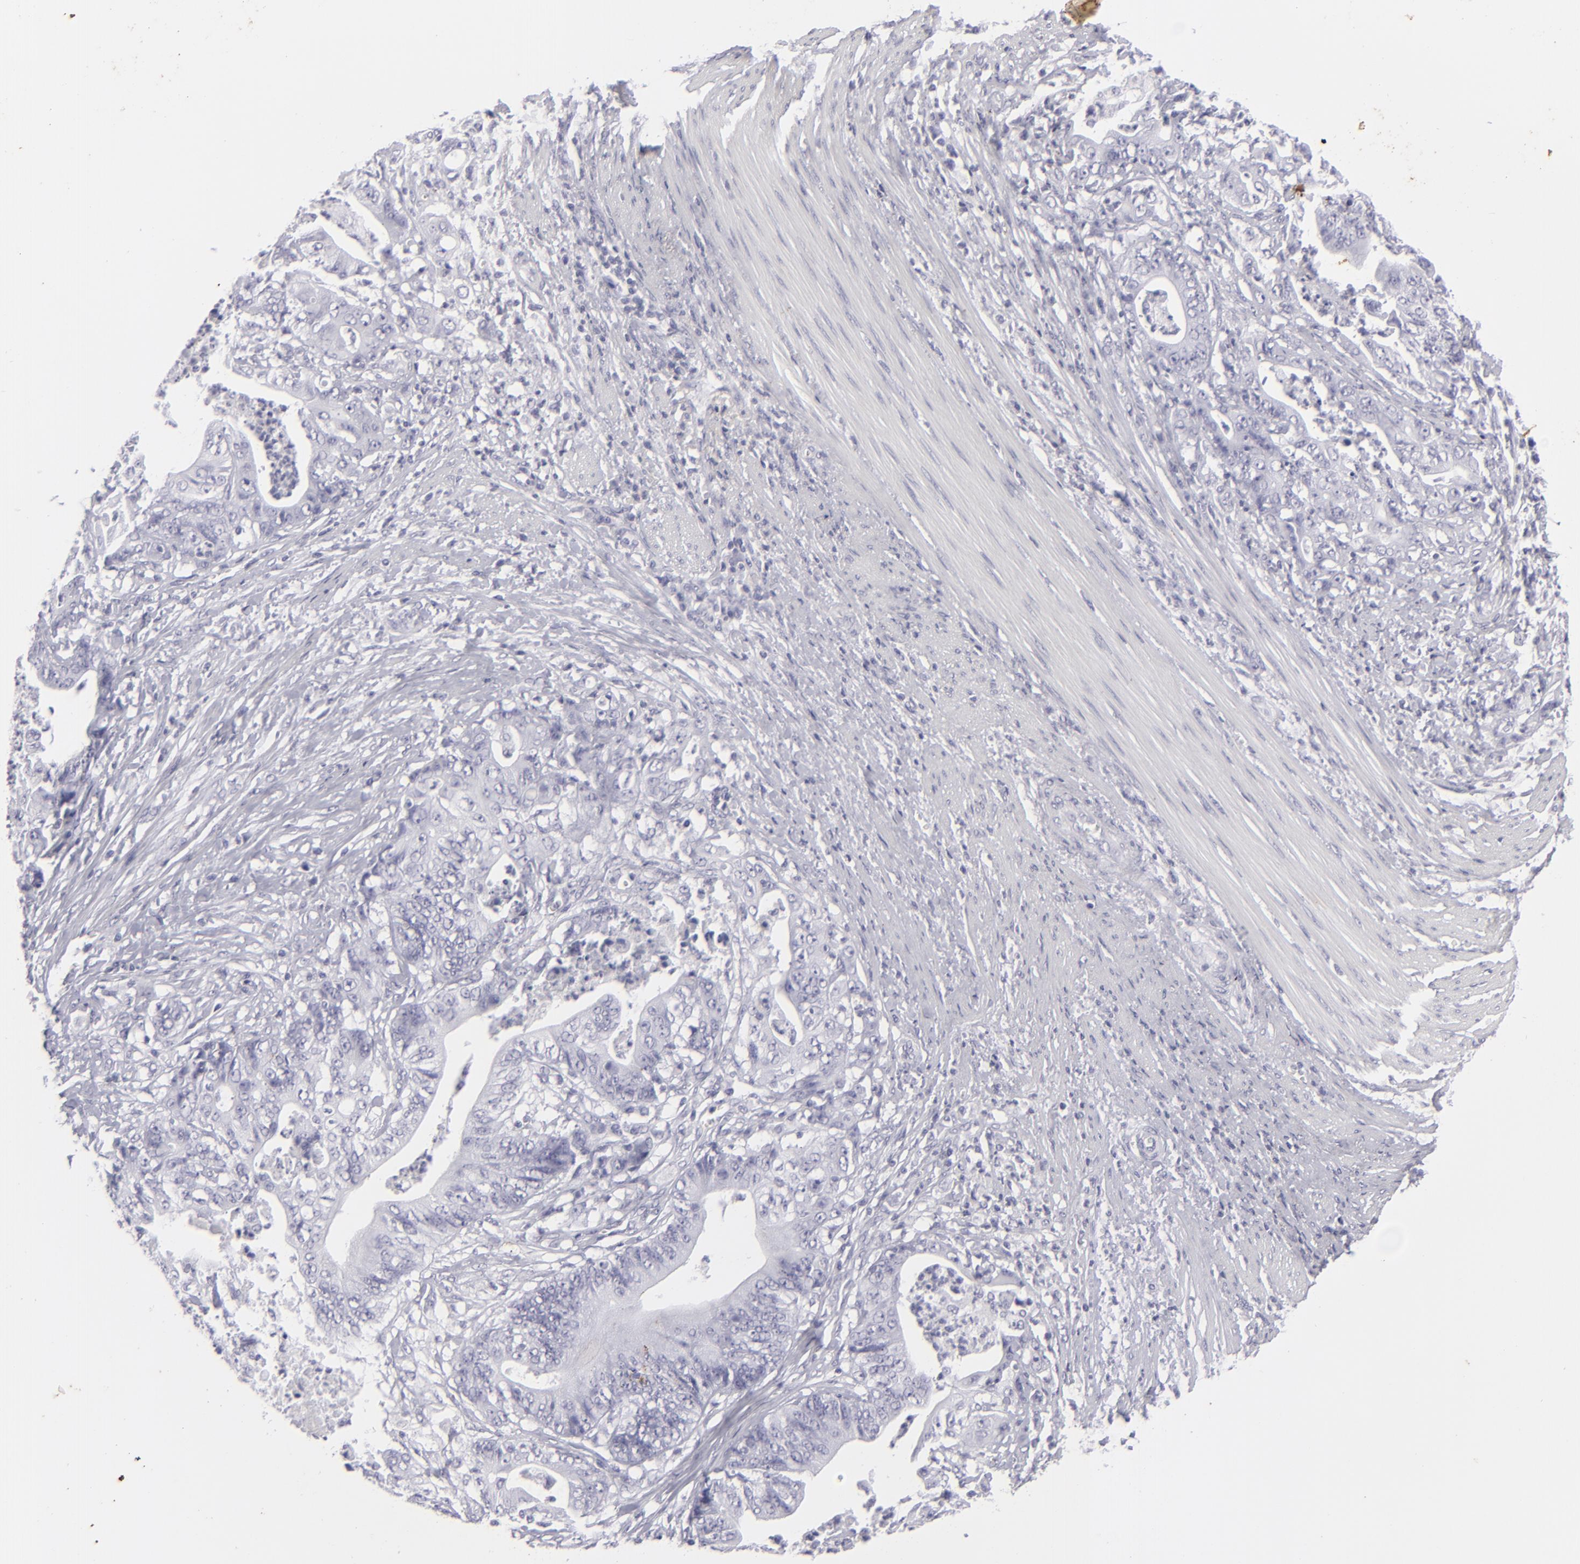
{"staining": {"intensity": "negative", "quantity": "none", "location": "none"}, "tissue": "stomach cancer", "cell_type": "Tumor cells", "image_type": "cancer", "snomed": [{"axis": "morphology", "description": "Adenocarcinoma, NOS"}, {"axis": "topography", "description": "Stomach, lower"}], "caption": "This is an immunohistochemistry histopathology image of stomach adenocarcinoma. There is no positivity in tumor cells.", "gene": "KRT1", "patient": {"sex": "female", "age": 86}}